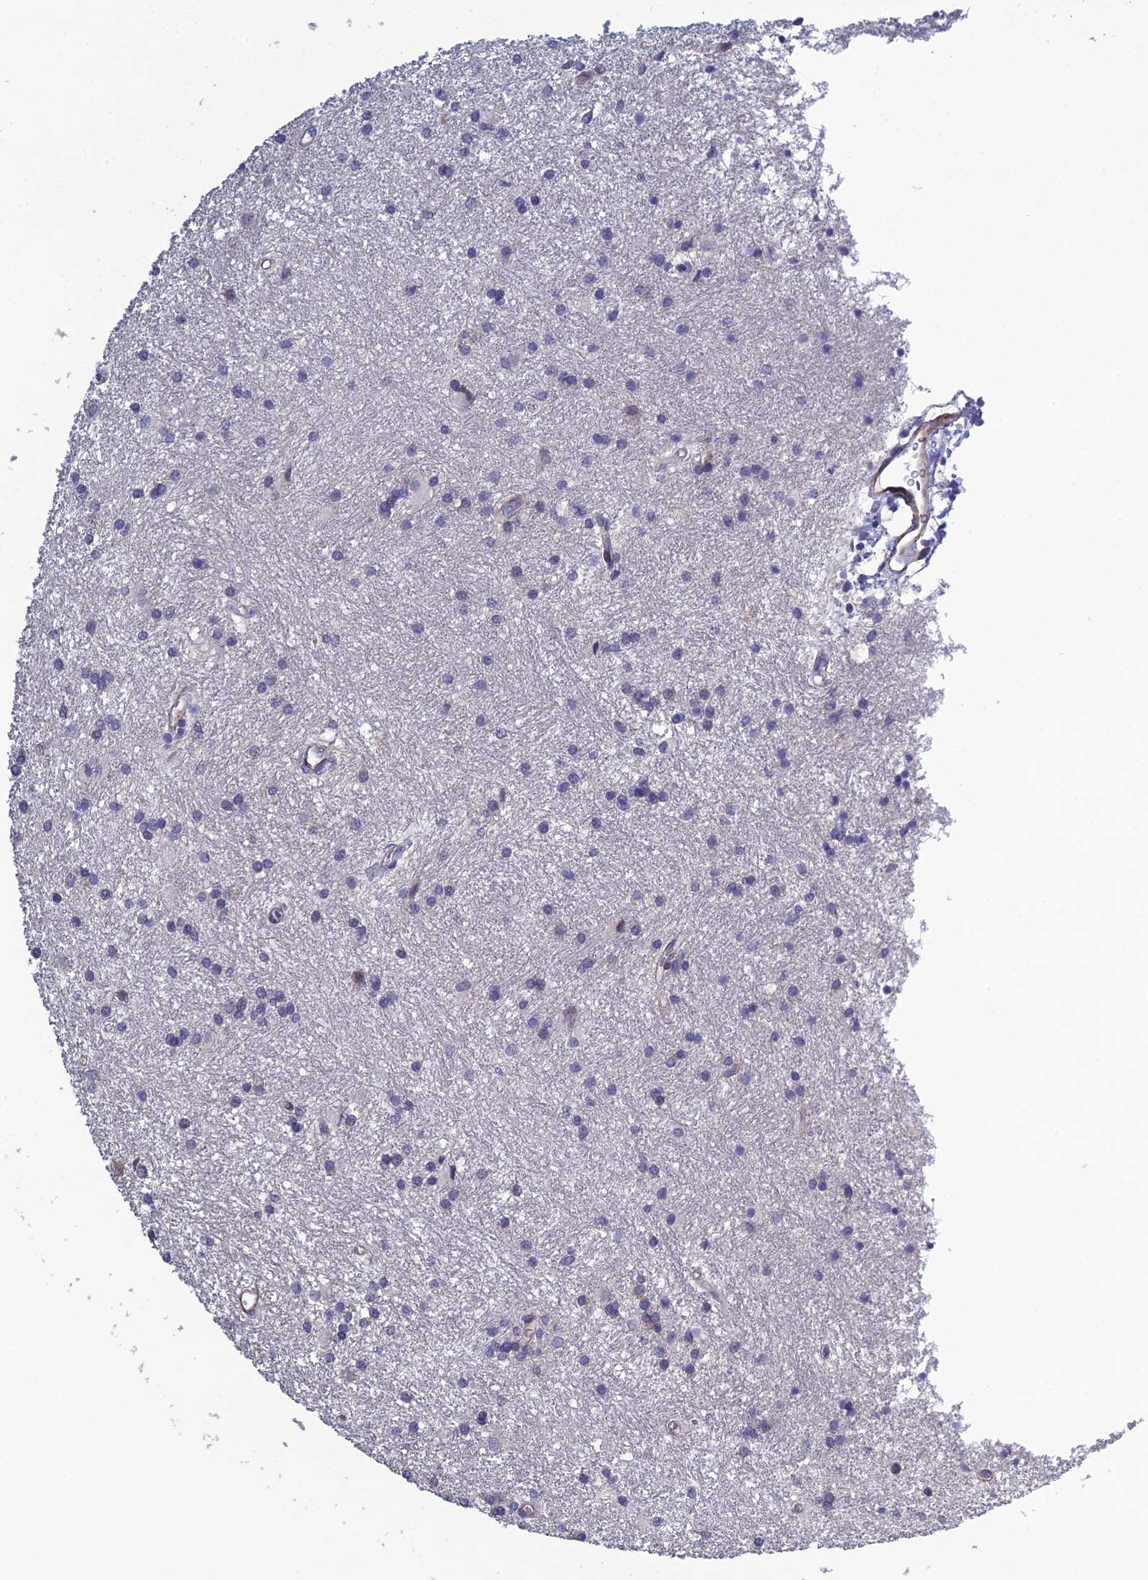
{"staining": {"intensity": "negative", "quantity": "none", "location": "none"}, "tissue": "glioma", "cell_type": "Tumor cells", "image_type": "cancer", "snomed": [{"axis": "morphology", "description": "Glioma, malignant, High grade"}, {"axis": "topography", "description": "Brain"}], "caption": "An IHC image of malignant glioma (high-grade) is shown. There is no staining in tumor cells of malignant glioma (high-grade).", "gene": "LZTS2", "patient": {"sex": "male", "age": 77}}